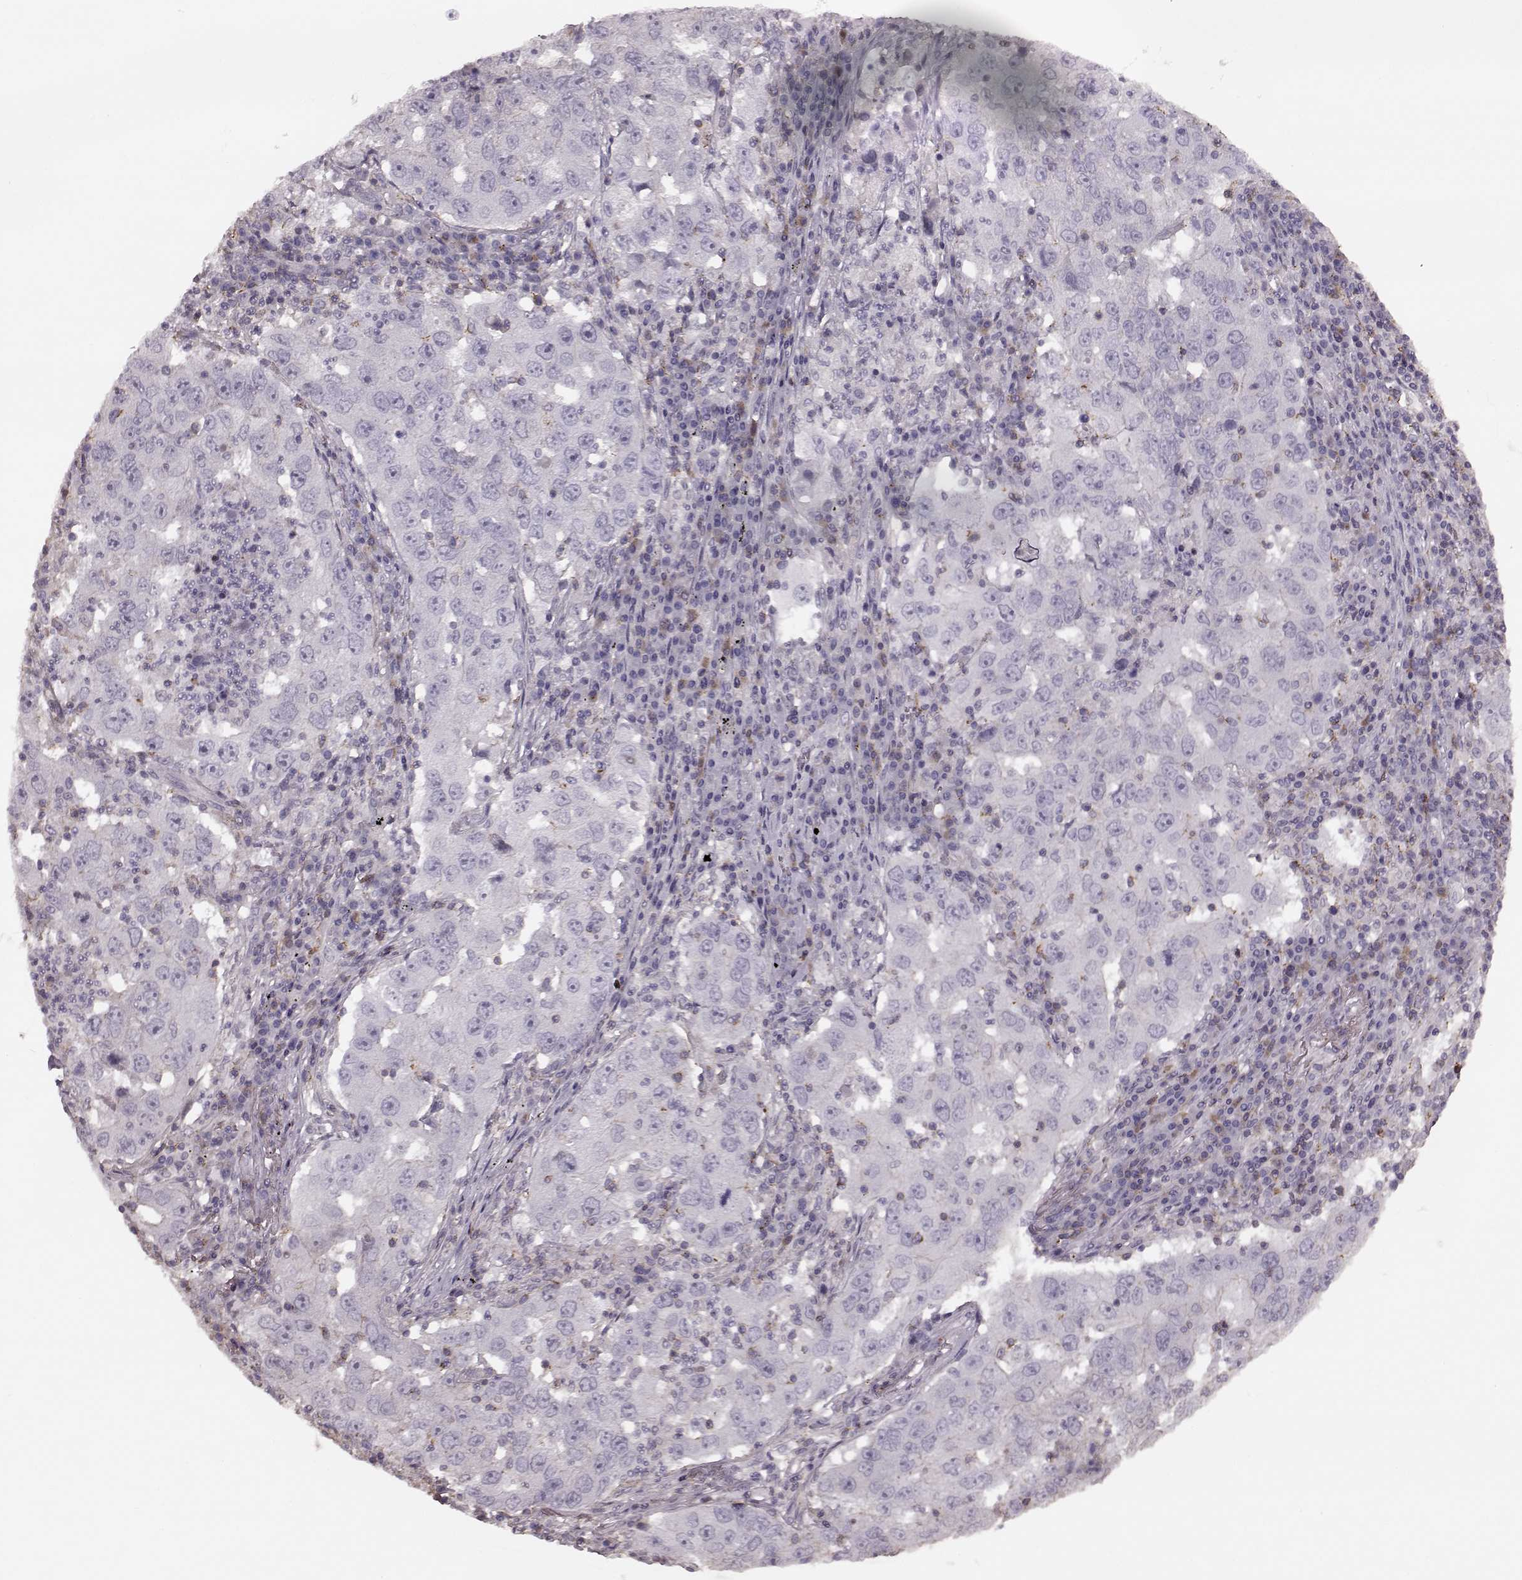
{"staining": {"intensity": "negative", "quantity": "none", "location": "none"}, "tissue": "lung cancer", "cell_type": "Tumor cells", "image_type": "cancer", "snomed": [{"axis": "morphology", "description": "Adenocarcinoma, NOS"}, {"axis": "topography", "description": "Lung"}], "caption": "Immunohistochemistry micrograph of neoplastic tissue: lung cancer (adenocarcinoma) stained with DAB (3,3'-diaminobenzidine) demonstrates no significant protein staining in tumor cells.", "gene": "PDCD1", "patient": {"sex": "male", "age": 73}}